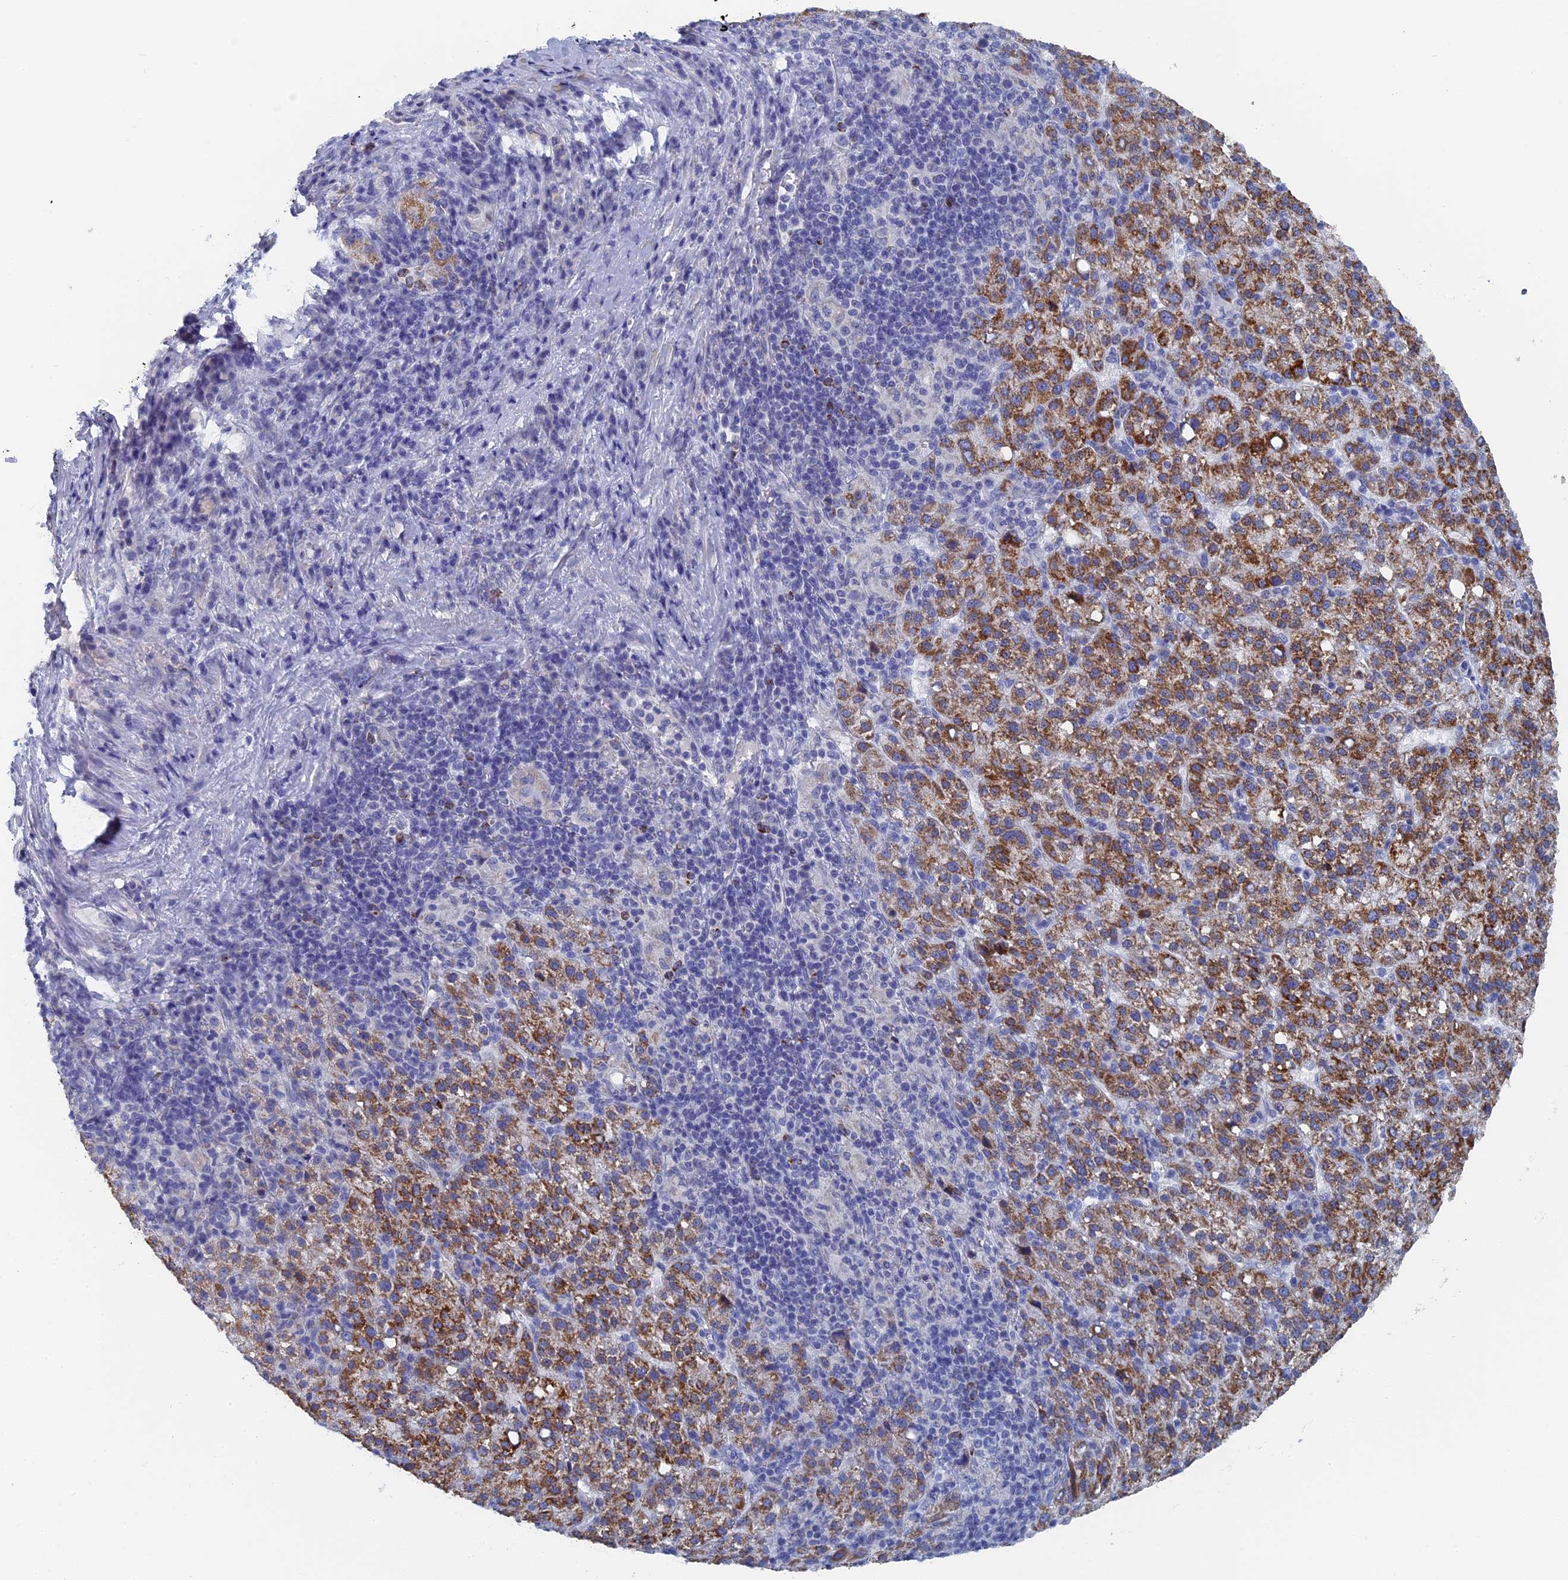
{"staining": {"intensity": "moderate", "quantity": ">75%", "location": "cytoplasmic/membranous"}, "tissue": "liver cancer", "cell_type": "Tumor cells", "image_type": "cancer", "snomed": [{"axis": "morphology", "description": "Carcinoma, Hepatocellular, NOS"}, {"axis": "topography", "description": "Liver"}], "caption": "Protein positivity by immunohistochemistry (IHC) exhibits moderate cytoplasmic/membranous expression in about >75% of tumor cells in liver cancer.", "gene": "HIGD1A", "patient": {"sex": "female", "age": 58}}